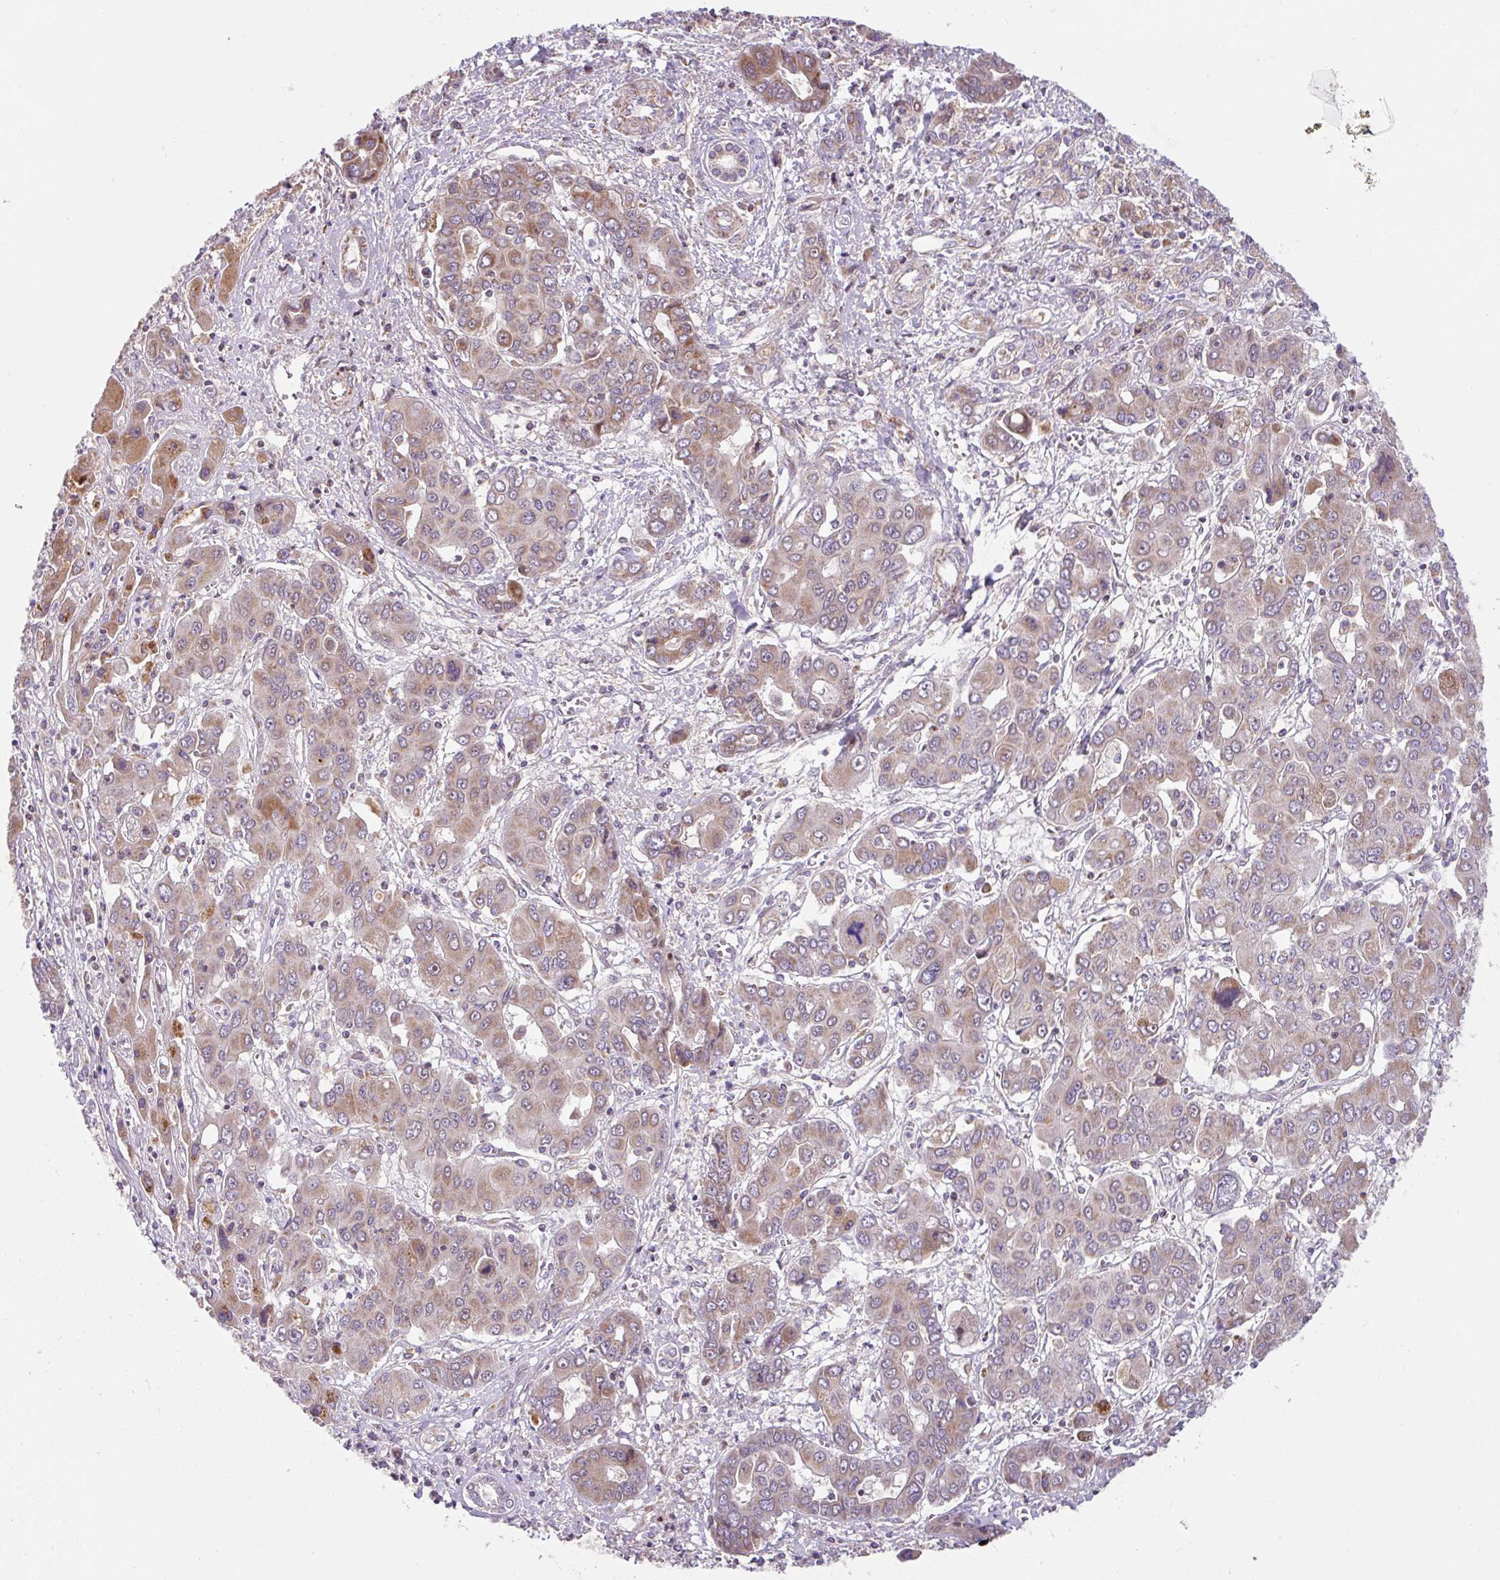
{"staining": {"intensity": "moderate", "quantity": ">75%", "location": "cytoplasmic/membranous"}, "tissue": "liver cancer", "cell_type": "Tumor cells", "image_type": "cancer", "snomed": [{"axis": "morphology", "description": "Cholangiocarcinoma"}, {"axis": "topography", "description": "Liver"}], "caption": "Liver cancer tissue exhibits moderate cytoplasmic/membranous positivity in about >75% of tumor cells", "gene": "SARS2", "patient": {"sex": "male", "age": 67}}